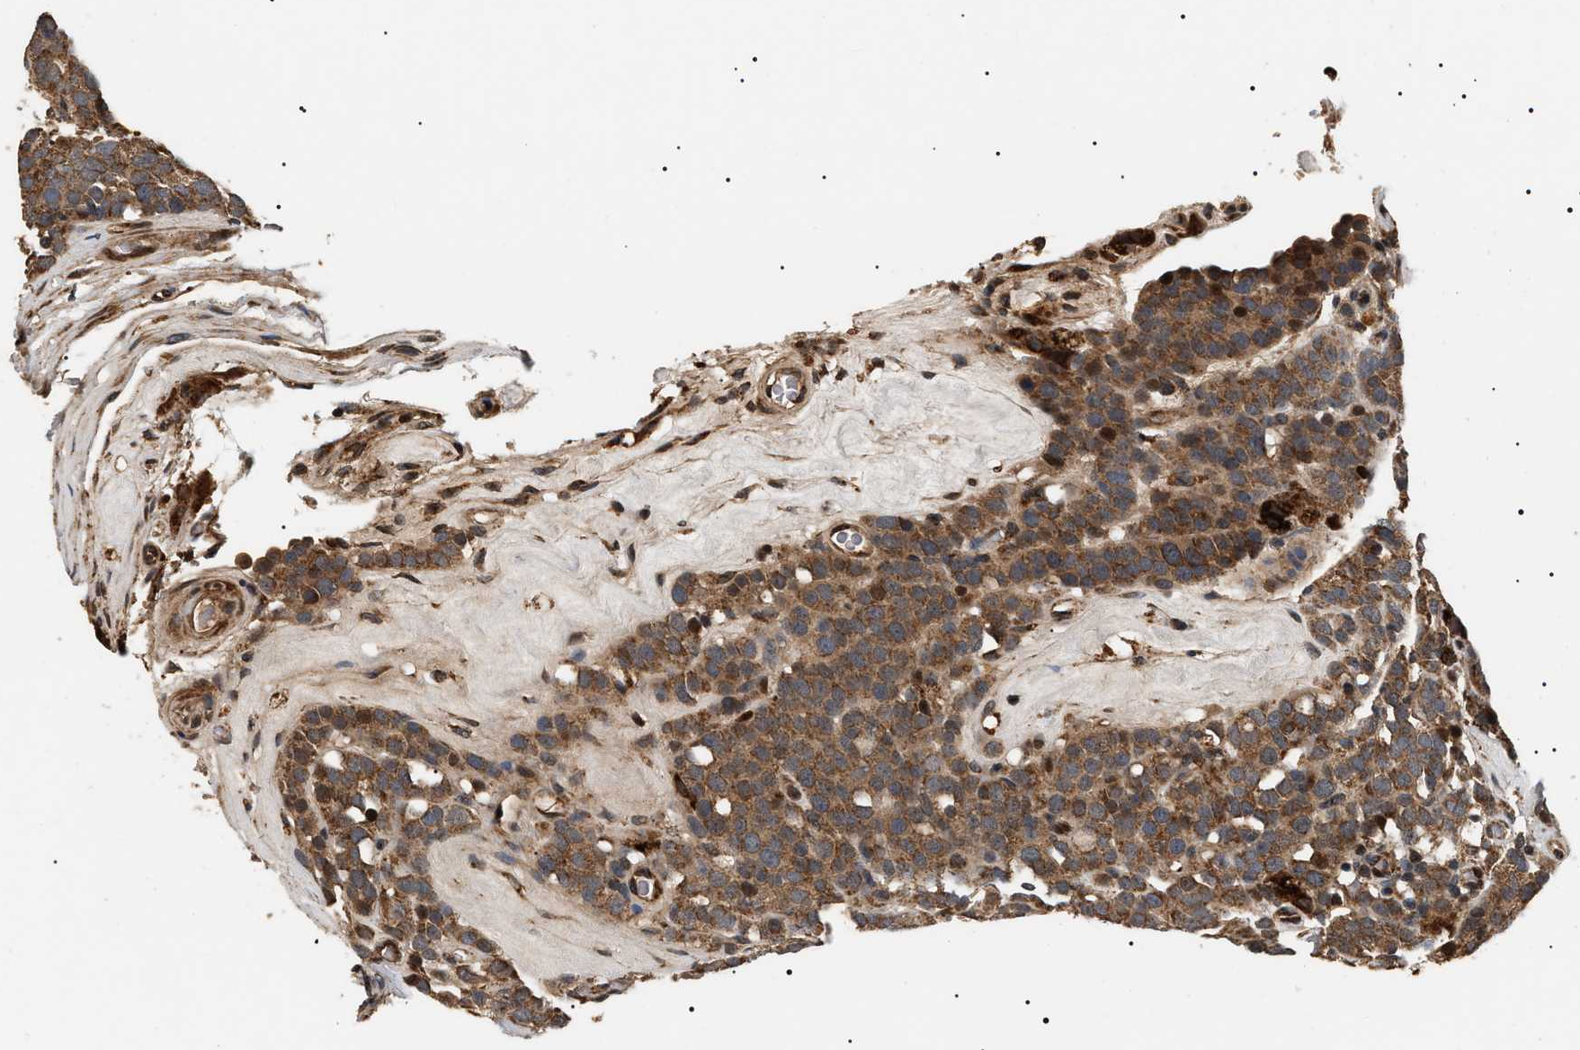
{"staining": {"intensity": "strong", "quantity": ">75%", "location": "cytoplasmic/membranous"}, "tissue": "testis cancer", "cell_type": "Tumor cells", "image_type": "cancer", "snomed": [{"axis": "morphology", "description": "Seminoma, NOS"}, {"axis": "topography", "description": "Testis"}], "caption": "Seminoma (testis) stained for a protein displays strong cytoplasmic/membranous positivity in tumor cells.", "gene": "ZBTB26", "patient": {"sex": "male", "age": 71}}